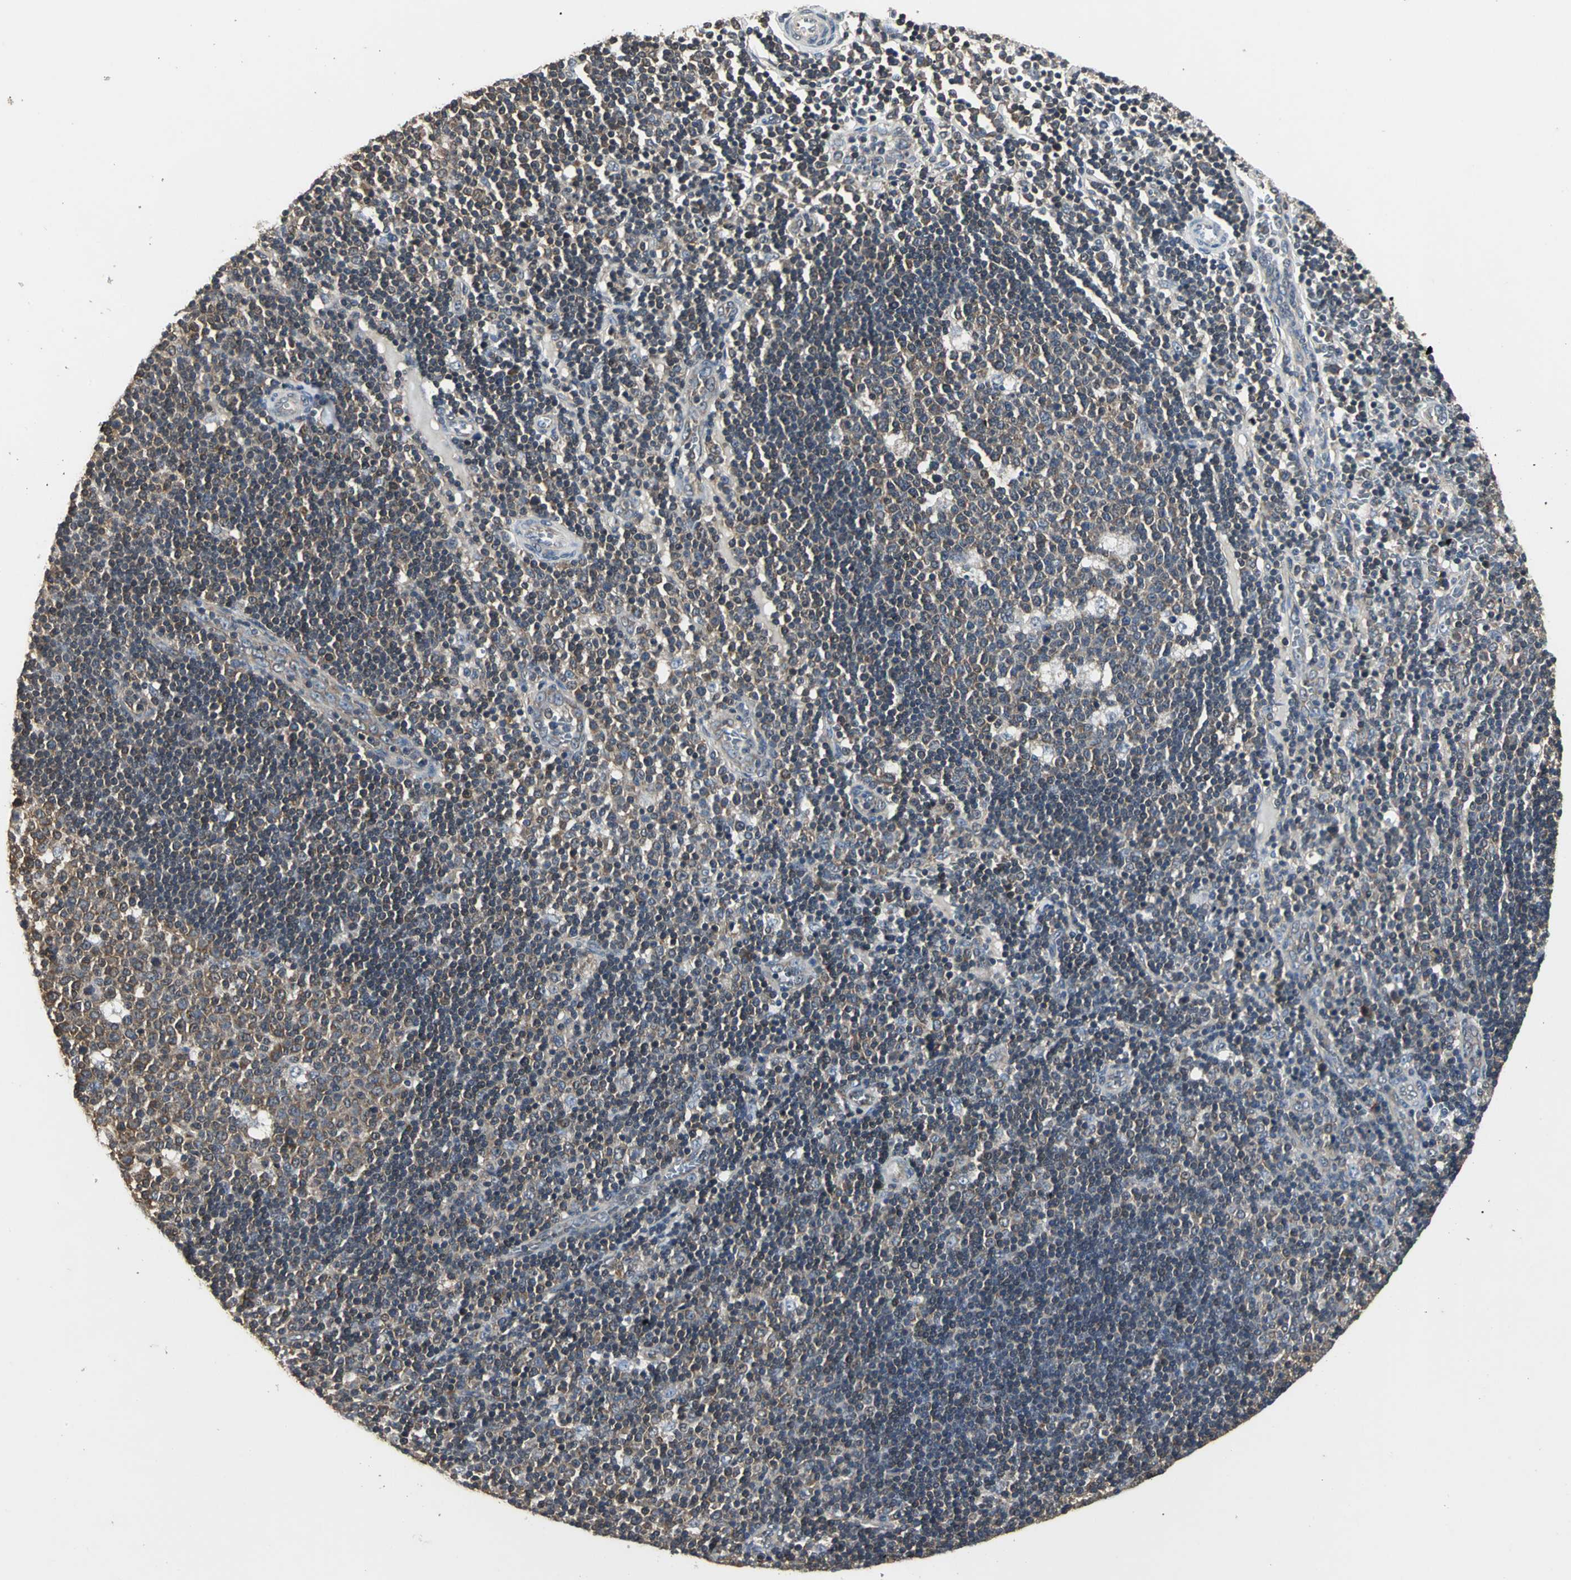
{"staining": {"intensity": "moderate", "quantity": ">75%", "location": "cytoplasmic/membranous"}, "tissue": "lymph node", "cell_type": "Germinal center cells", "image_type": "normal", "snomed": [{"axis": "morphology", "description": "Normal tissue, NOS"}, {"axis": "topography", "description": "Lymph node"}, {"axis": "topography", "description": "Salivary gland"}], "caption": "Lymph node stained with a brown dye demonstrates moderate cytoplasmic/membranous positive expression in about >75% of germinal center cells.", "gene": "IRF3", "patient": {"sex": "male", "age": 8}}